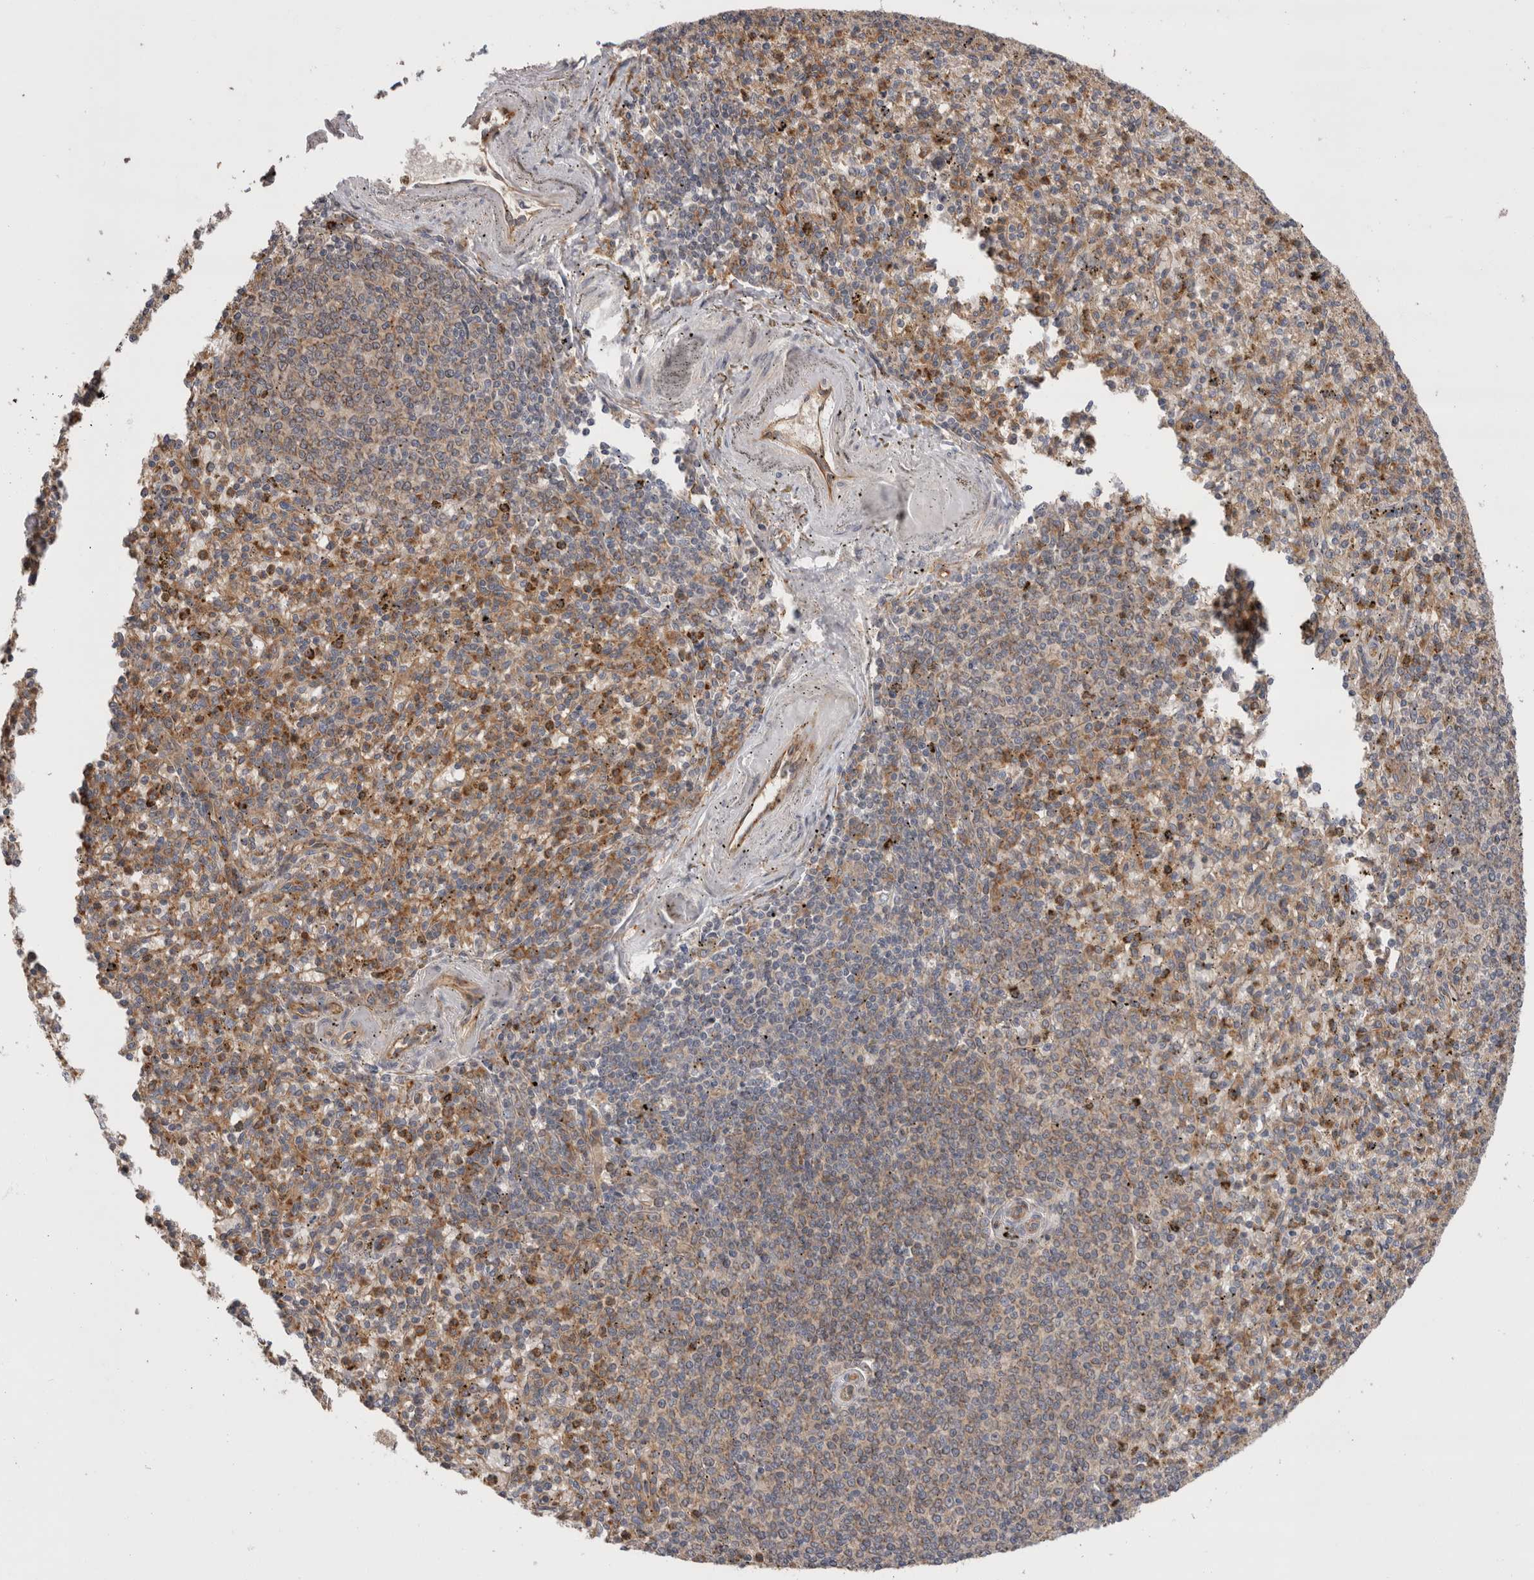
{"staining": {"intensity": "moderate", "quantity": ">75%", "location": "cytoplasmic/membranous"}, "tissue": "spleen", "cell_type": "Cells in red pulp", "image_type": "normal", "snomed": [{"axis": "morphology", "description": "Normal tissue, NOS"}, {"axis": "topography", "description": "Spleen"}], "caption": "Immunohistochemical staining of unremarkable human spleen shows medium levels of moderate cytoplasmic/membranous expression in about >75% of cells in red pulp. The staining is performed using DAB (3,3'-diaminobenzidine) brown chromogen to label protein expression. The nuclei are counter-stained blue using hematoxylin.", "gene": "BNIP2", "patient": {"sex": "male", "age": 72}}